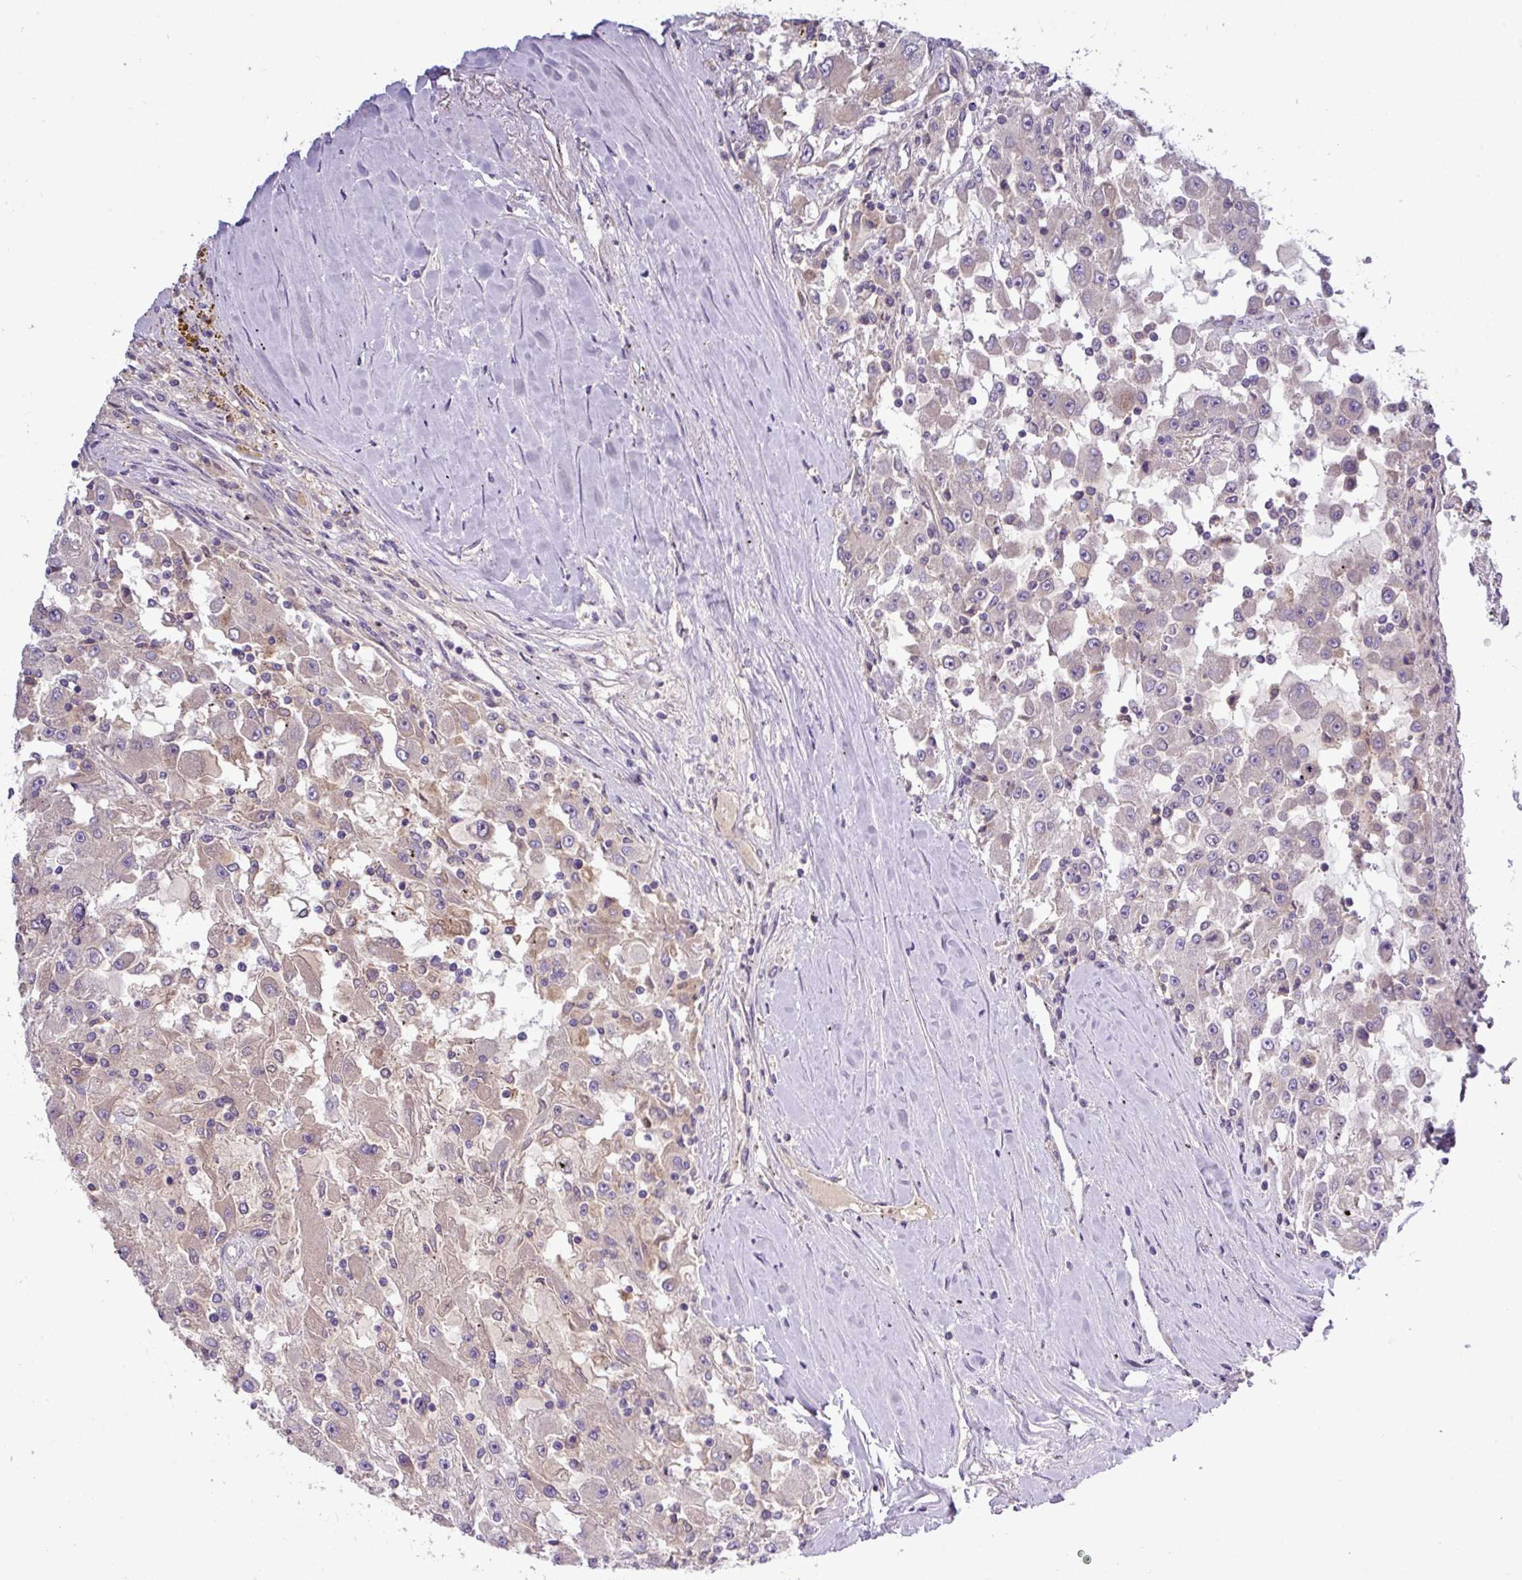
{"staining": {"intensity": "weak", "quantity": "<25%", "location": "cytoplasmic/membranous"}, "tissue": "renal cancer", "cell_type": "Tumor cells", "image_type": "cancer", "snomed": [{"axis": "morphology", "description": "Adenocarcinoma, NOS"}, {"axis": "topography", "description": "Kidney"}], "caption": "The histopathology image displays no significant staining in tumor cells of renal cancer.", "gene": "TMEM62", "patient": {"sex": "female", "age": 67}}